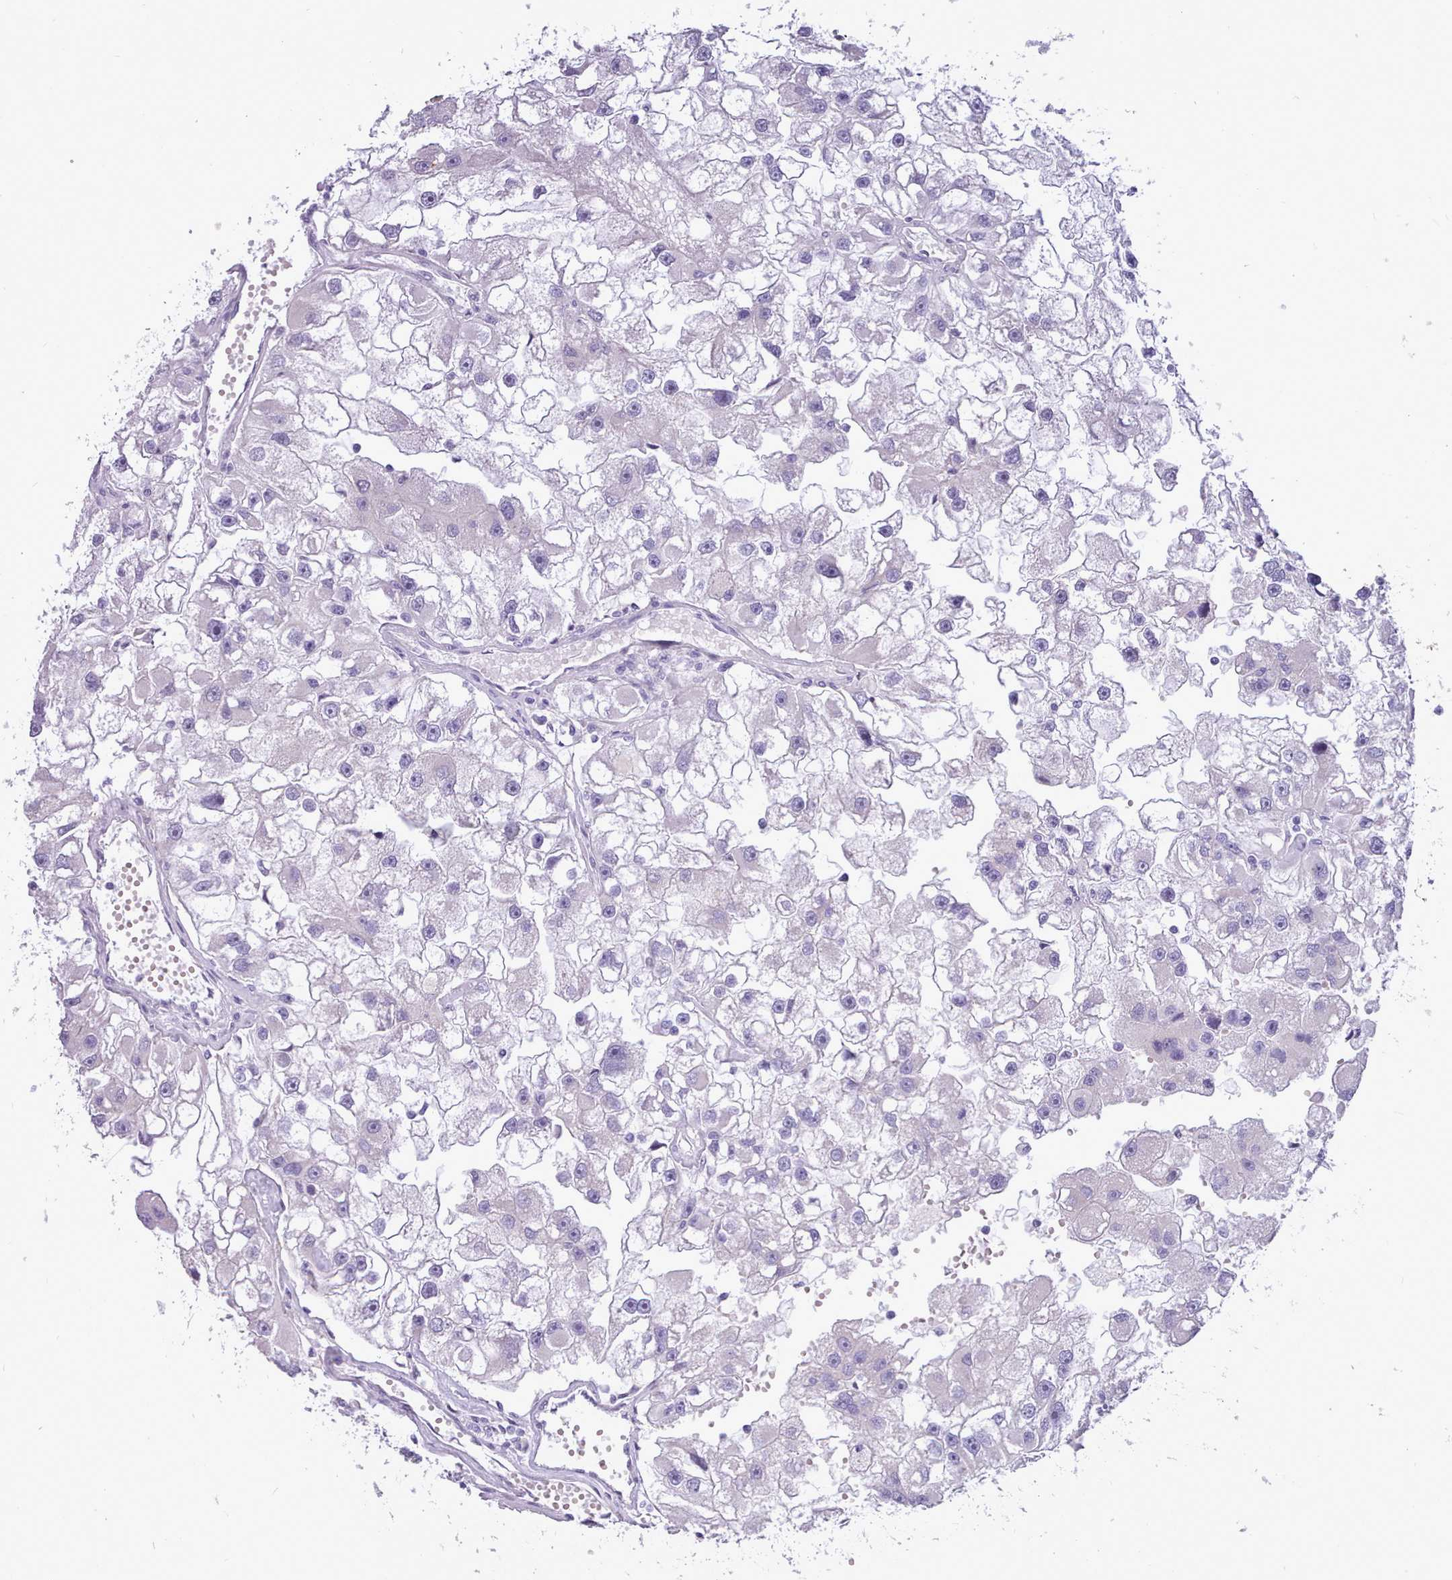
{"staining": {"intensity": "negative", "quantity": "none", "location": "none"}, "tissue": "renal cancer", "cell_type": "Tumor cells", "image_type": "cancer", "snomed": [{"axis": "morphology", "description": "Adenocarcinoma, NOS"}, {"axis": "topography", "description": "Kidney"}], "caption": "Tumor cells show no significant expression in renal cancer (adenocarcinoma).", "gene": "CYP2A13", "patient": {"sex": "male", "age": 63}}